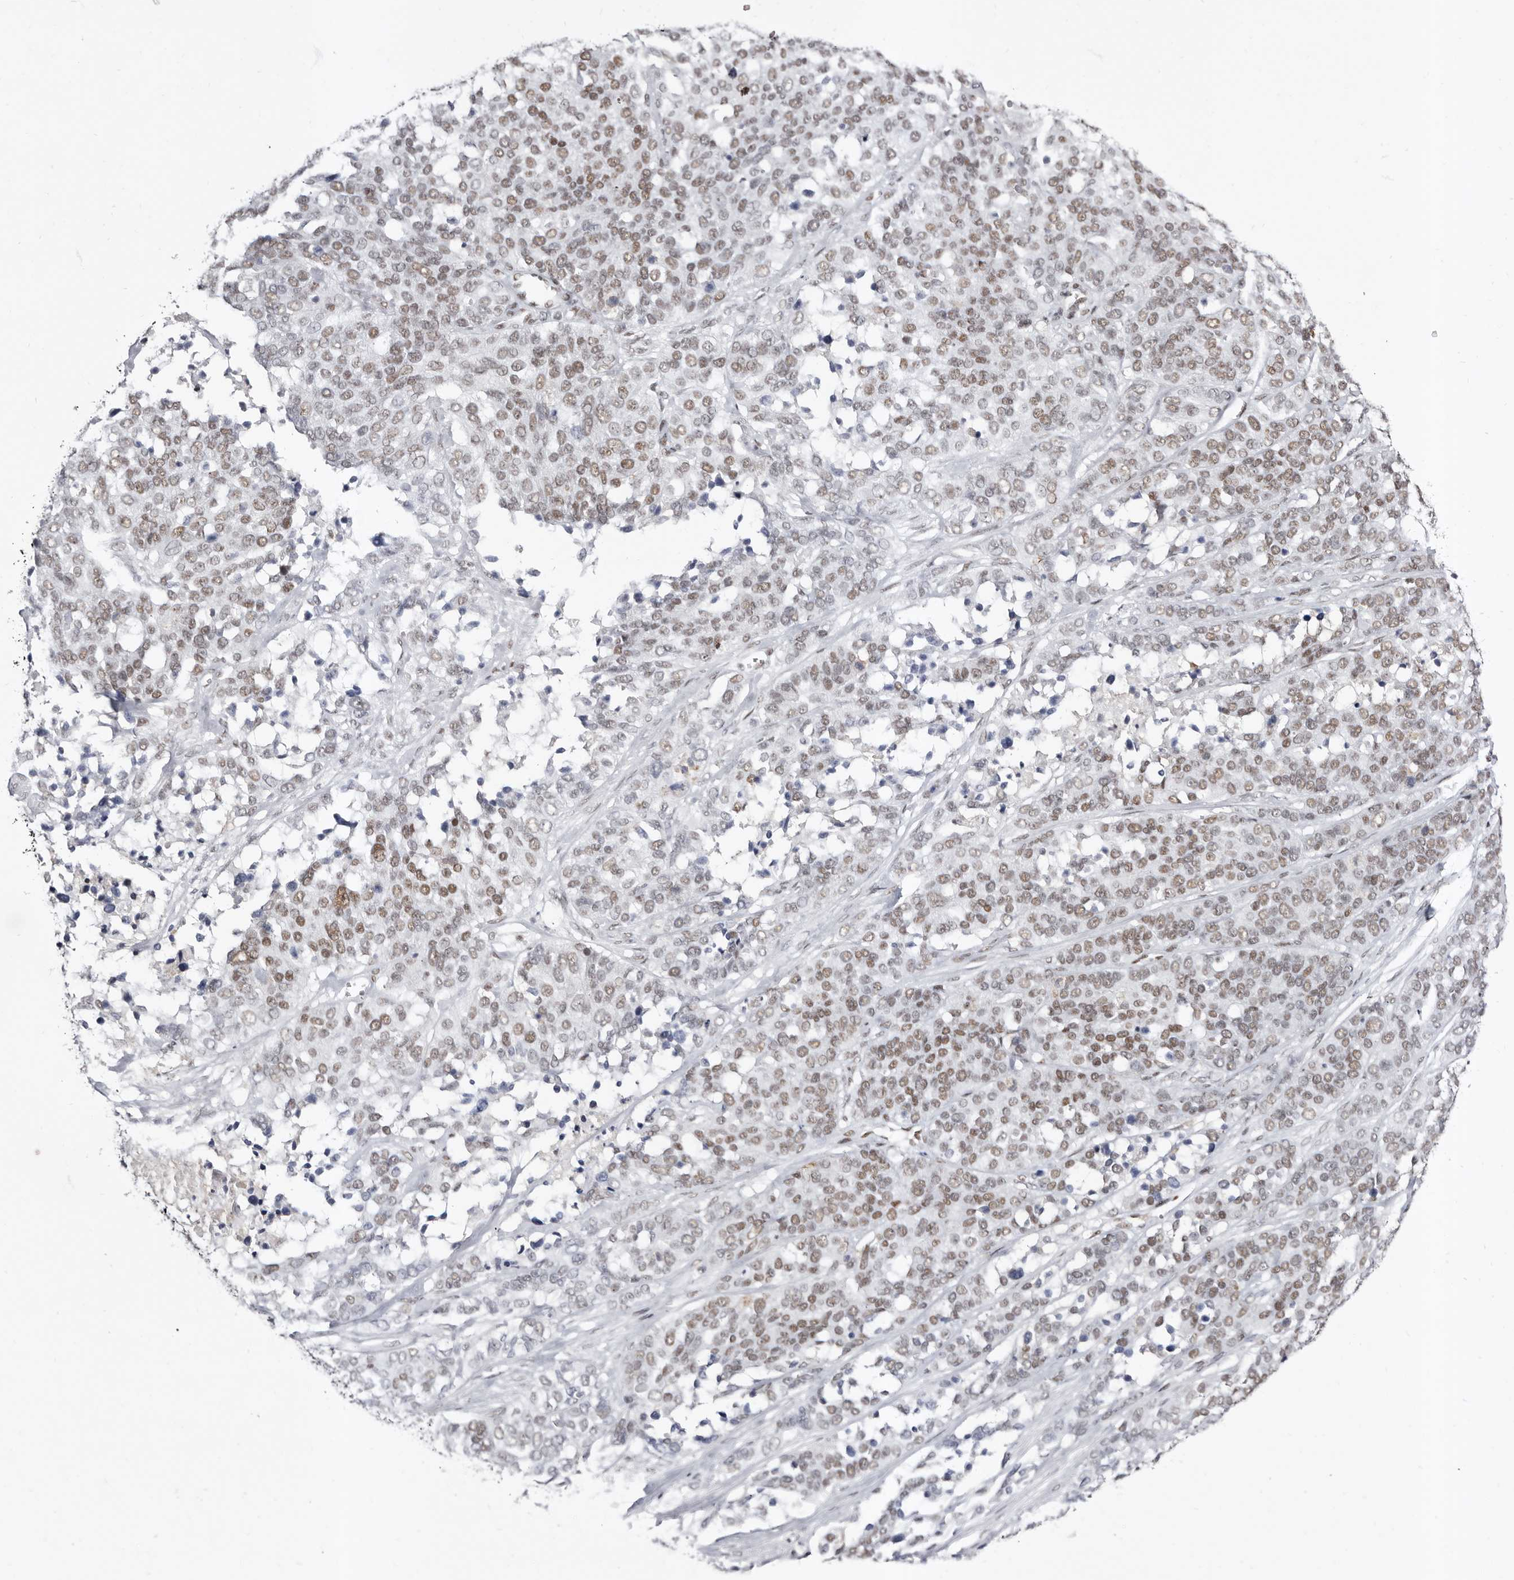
{"staining": {"intensity": "moderate", "quantity": "25%-75%", "location": "nuclear"}, "tissue": "ovarian cancer", "cell_type": "Tumor cells", "image_type": "cancer", "snomed": [{"axis": "morphology", "description": "Cystadenocarcinoma, serous, NOS"}, {"axis": "topography", "description": "Ovary"}], "caption": "Immunohistochemistry (IHC) histopathology image of serous cystadenocarcinoma (ovarian) stained for a protein (brown), which reveals medium levels of moderate nuclear expression in about 25%-75% of tumor cells.", "gene": "ZNF326", "patient": {"sex": "female", "age": 44}}